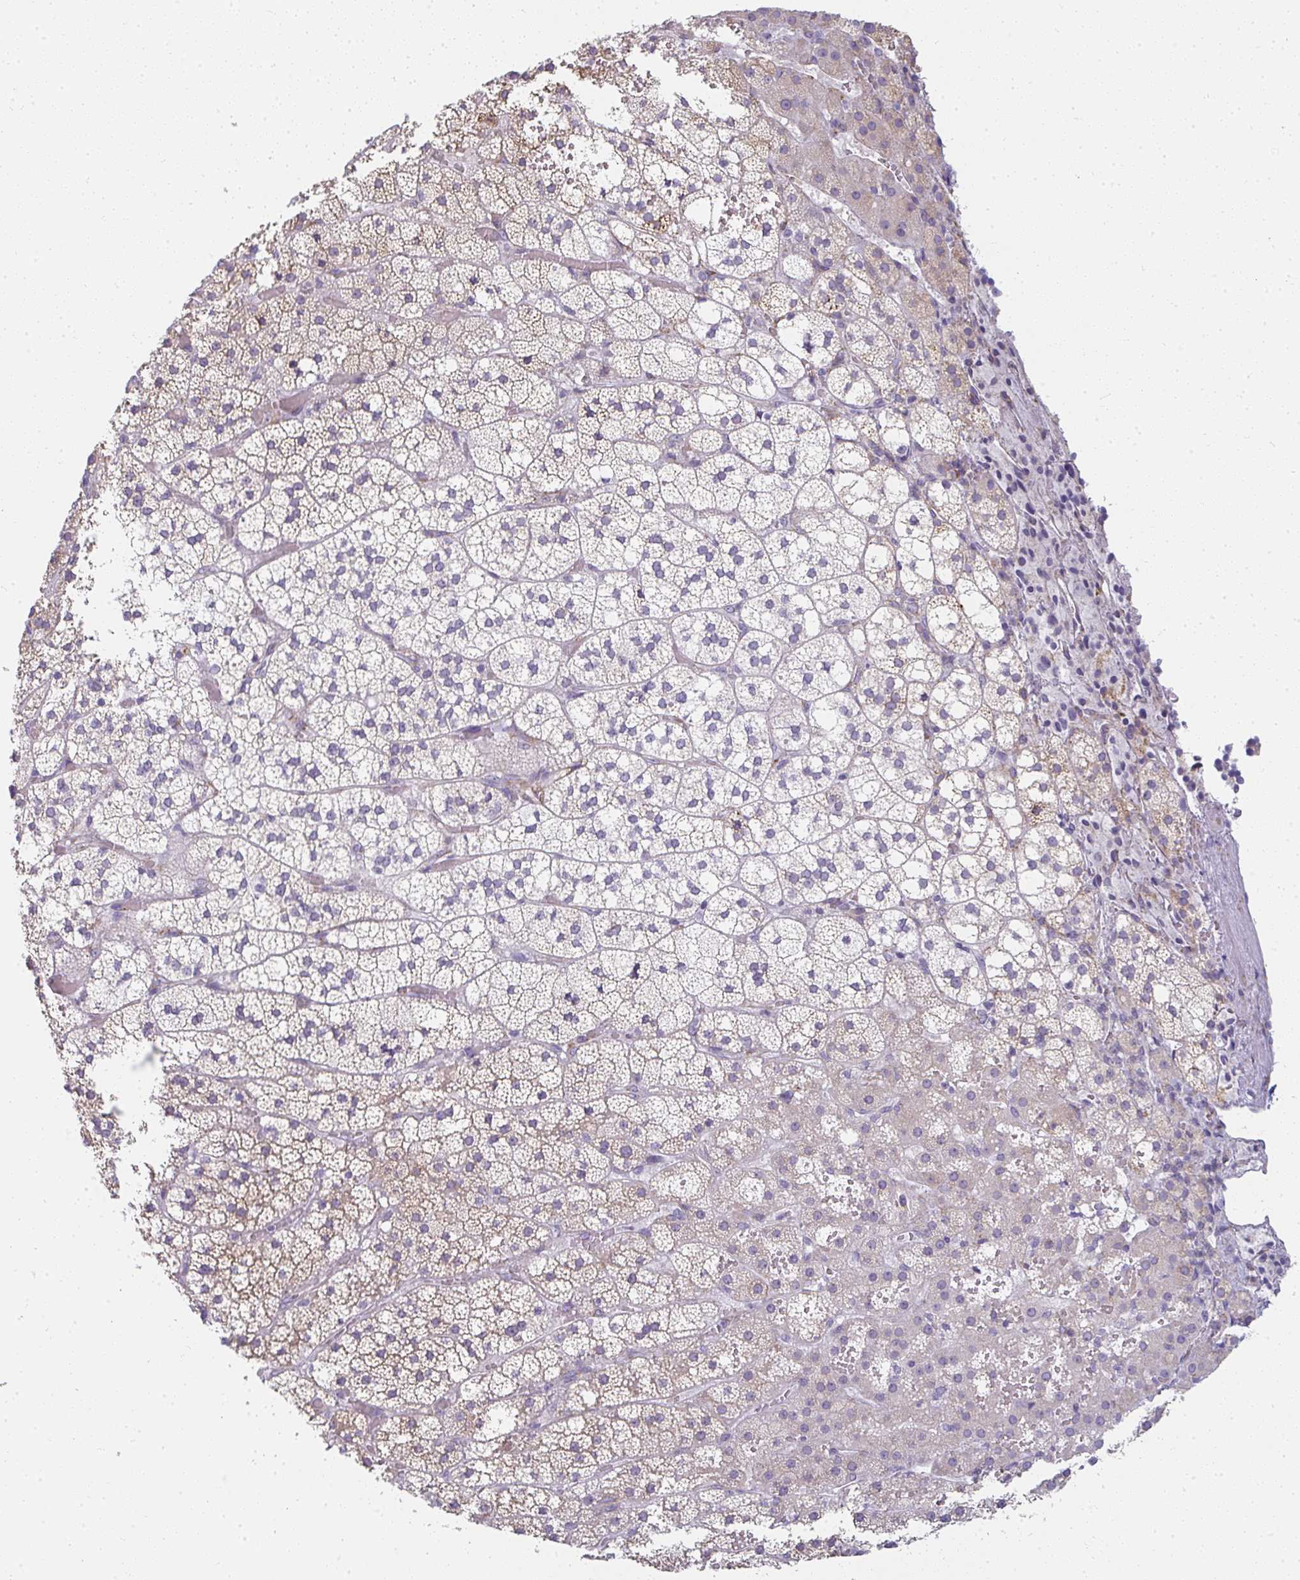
{"staining": {"intensity": "weak", "quantity": "<25%", "location": "cytoplasmic/membranous"}, "tissue": "adrenal gland", "cell_type": "Glandular cells", "image_type": "normal", "snomed": [{"axis": "morphology", "description": "Normal tissue, NOS"}, {"axis": "topography", "description": "Adrenal gland"}], "caption": "Immunohistochemistry (IHC) image of unremarkable adrenal gland: adrenal gland stained with DAB demonstrates no significant protein positivity in glandular cells.", "gene": "SHROOM1", "patient": {"sex": "male", "age": 53}}